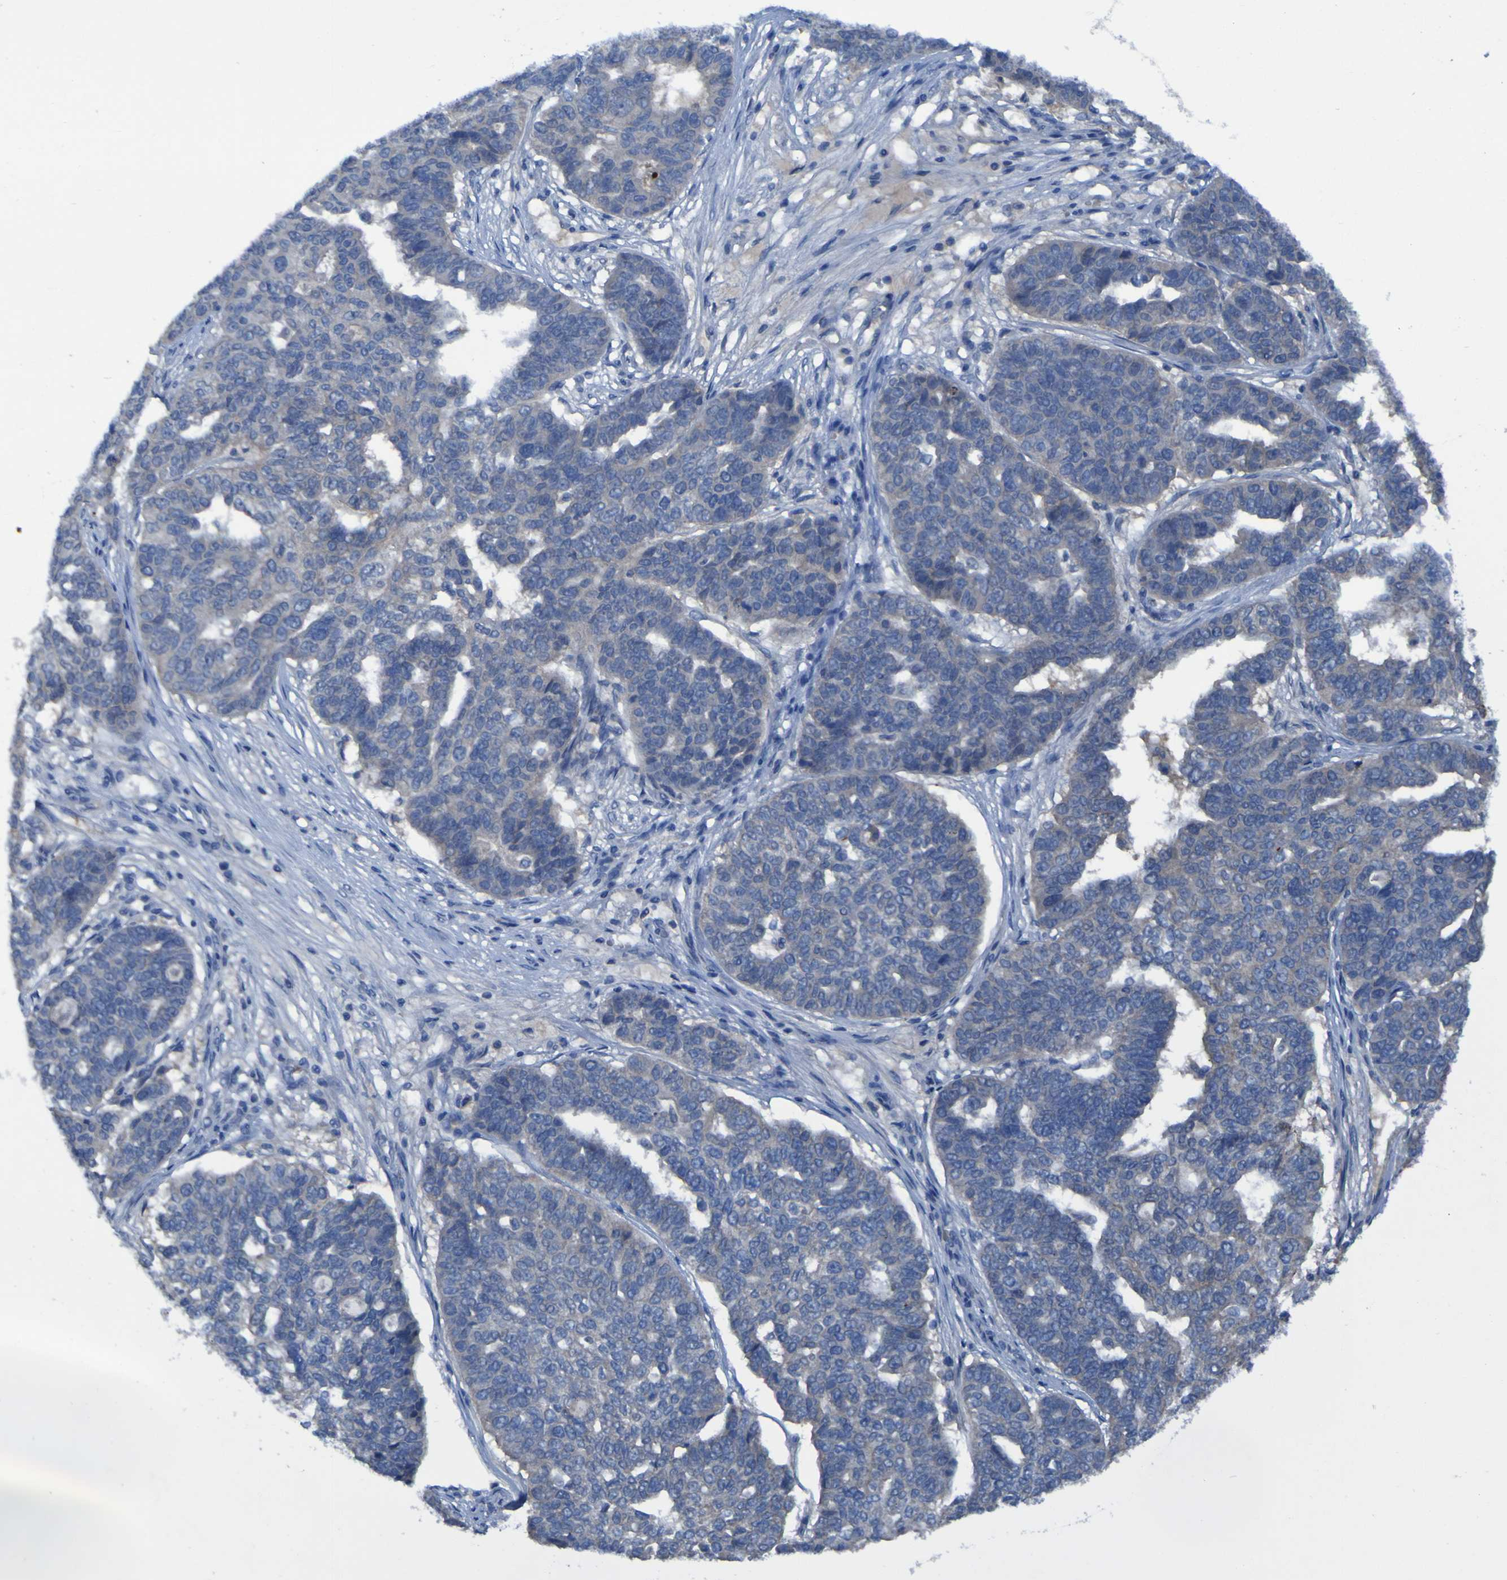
{"staining": {"intensity": "negative", "quantity": "none", "location": "none"}, "tissue": "ovarian cancer", "cell_type": "Tumor cells", "image_type": "cancer", "snomed": [{"axis": "morphology", "description": "Cystadenocarcinoma, serous, NOS"}, {"axis": "topography", "description": "Ovary"}], "caption": "The histopathology image reveals no staining of tumor cells in ovarian cancer (serous cystadenocarcinoma).", "gene": "SGK2", "patient": {"sex": "female", "age": 59}}